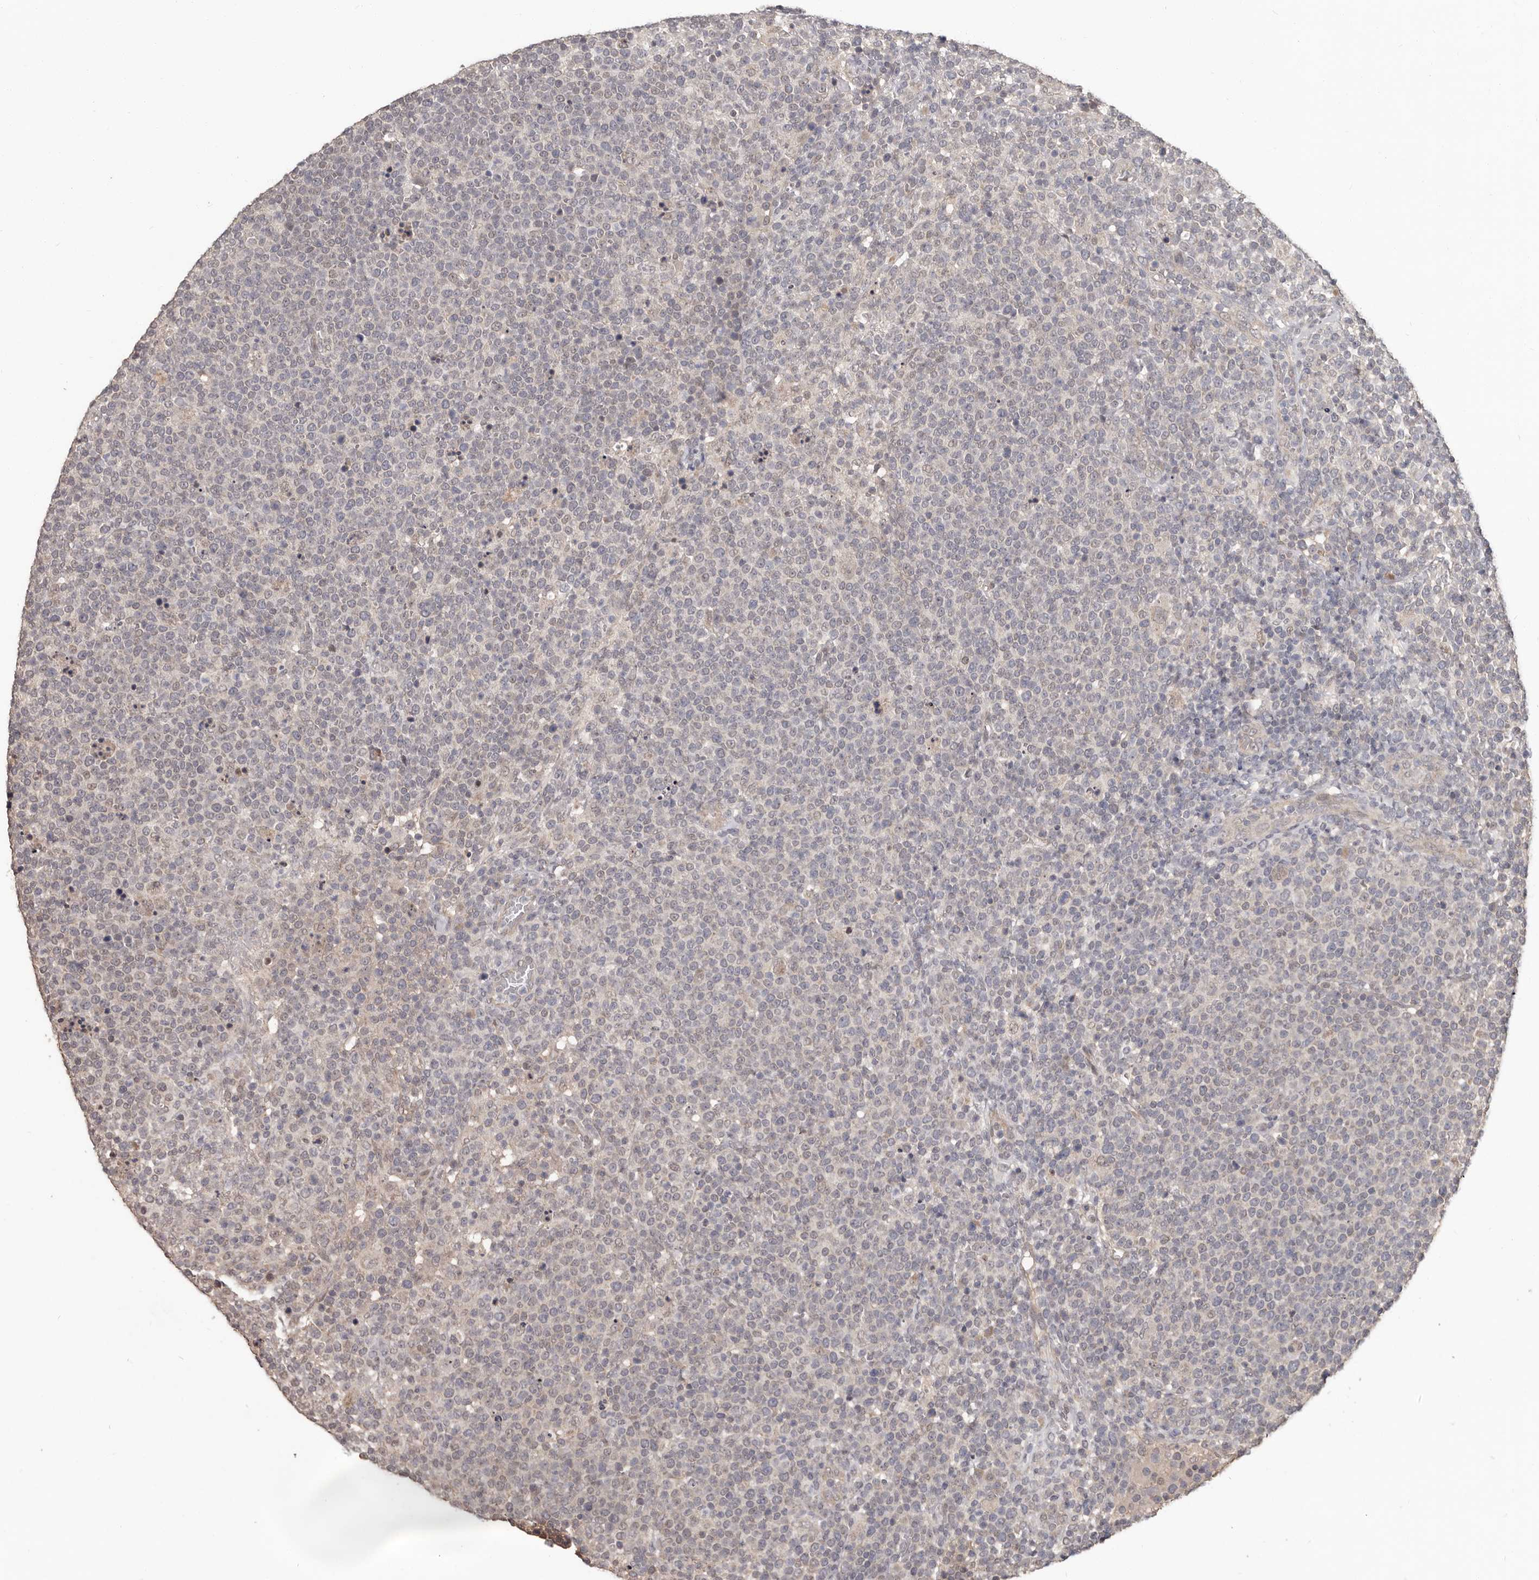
{"staining": {"intensity": "weak", "quantity": "25%-75%", "location": "nuclear"}, "tissue": "lymphoma", "cell_type": "Tumor cells", "image_type": "cancer", "snomed": [{"axis": "morphology", "description": "Malignant lymphoma, non-Hodgkin's type, High grade"}, {"axis": "topography", "description": "Lymph node"}], "caption": "Lymphoma stained with DAB IHC exhibits low levels of weak nuclear expression in approximately 25%-75% of tumor cells. Using DAB (brown) and hematoxylin (blue) stains, captured at high magnification using brightfield microscopy.", "gene": "ZFP14", "patient": {"sex": "male", "age": 61}}